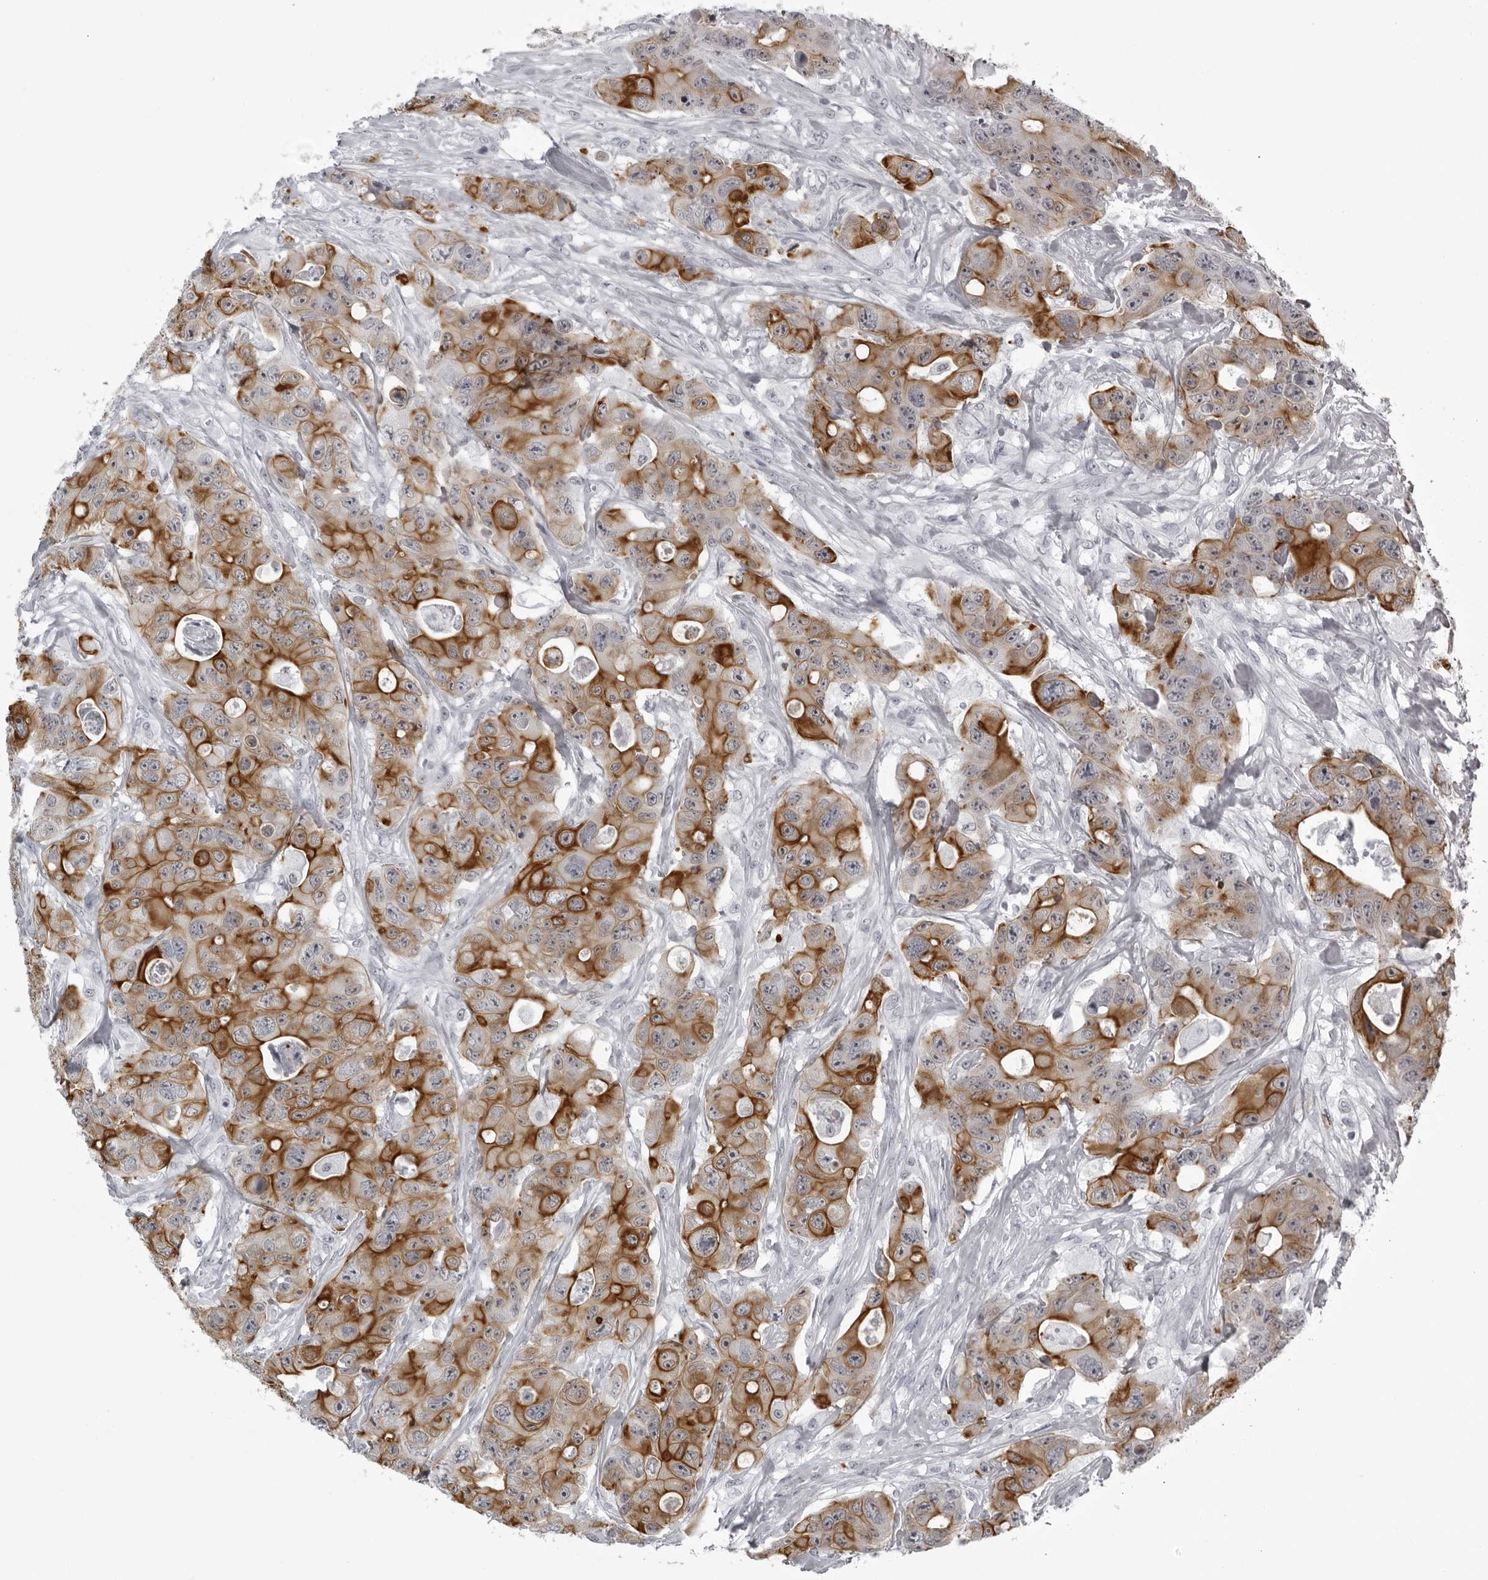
{"staining": {"intensity": "strong", "quantity": ">75%", "location": "cytoplasmic/membranous"}, "tissue": "colorectal cancer", "cell_type": "Tumor cells", "image_type": "cancer", "snomed": [{"axis": "morphology", "description": "Adenocarcinoma, NOS"}, {"axis": "topography", "description": "Colon"}], "caption": "IHC of human colorectal cancer (adenocarcinoma) exhibits high levels of strong cytoplasmic/membranous staining in approximately >75% of tumor cells. The staining was performed using DAB, with brown indicating positive protein expression. Nuclei are stained blue with hematoxylin.", "gene": "UROD", "patient": {"sex": "female", "age": 46}}